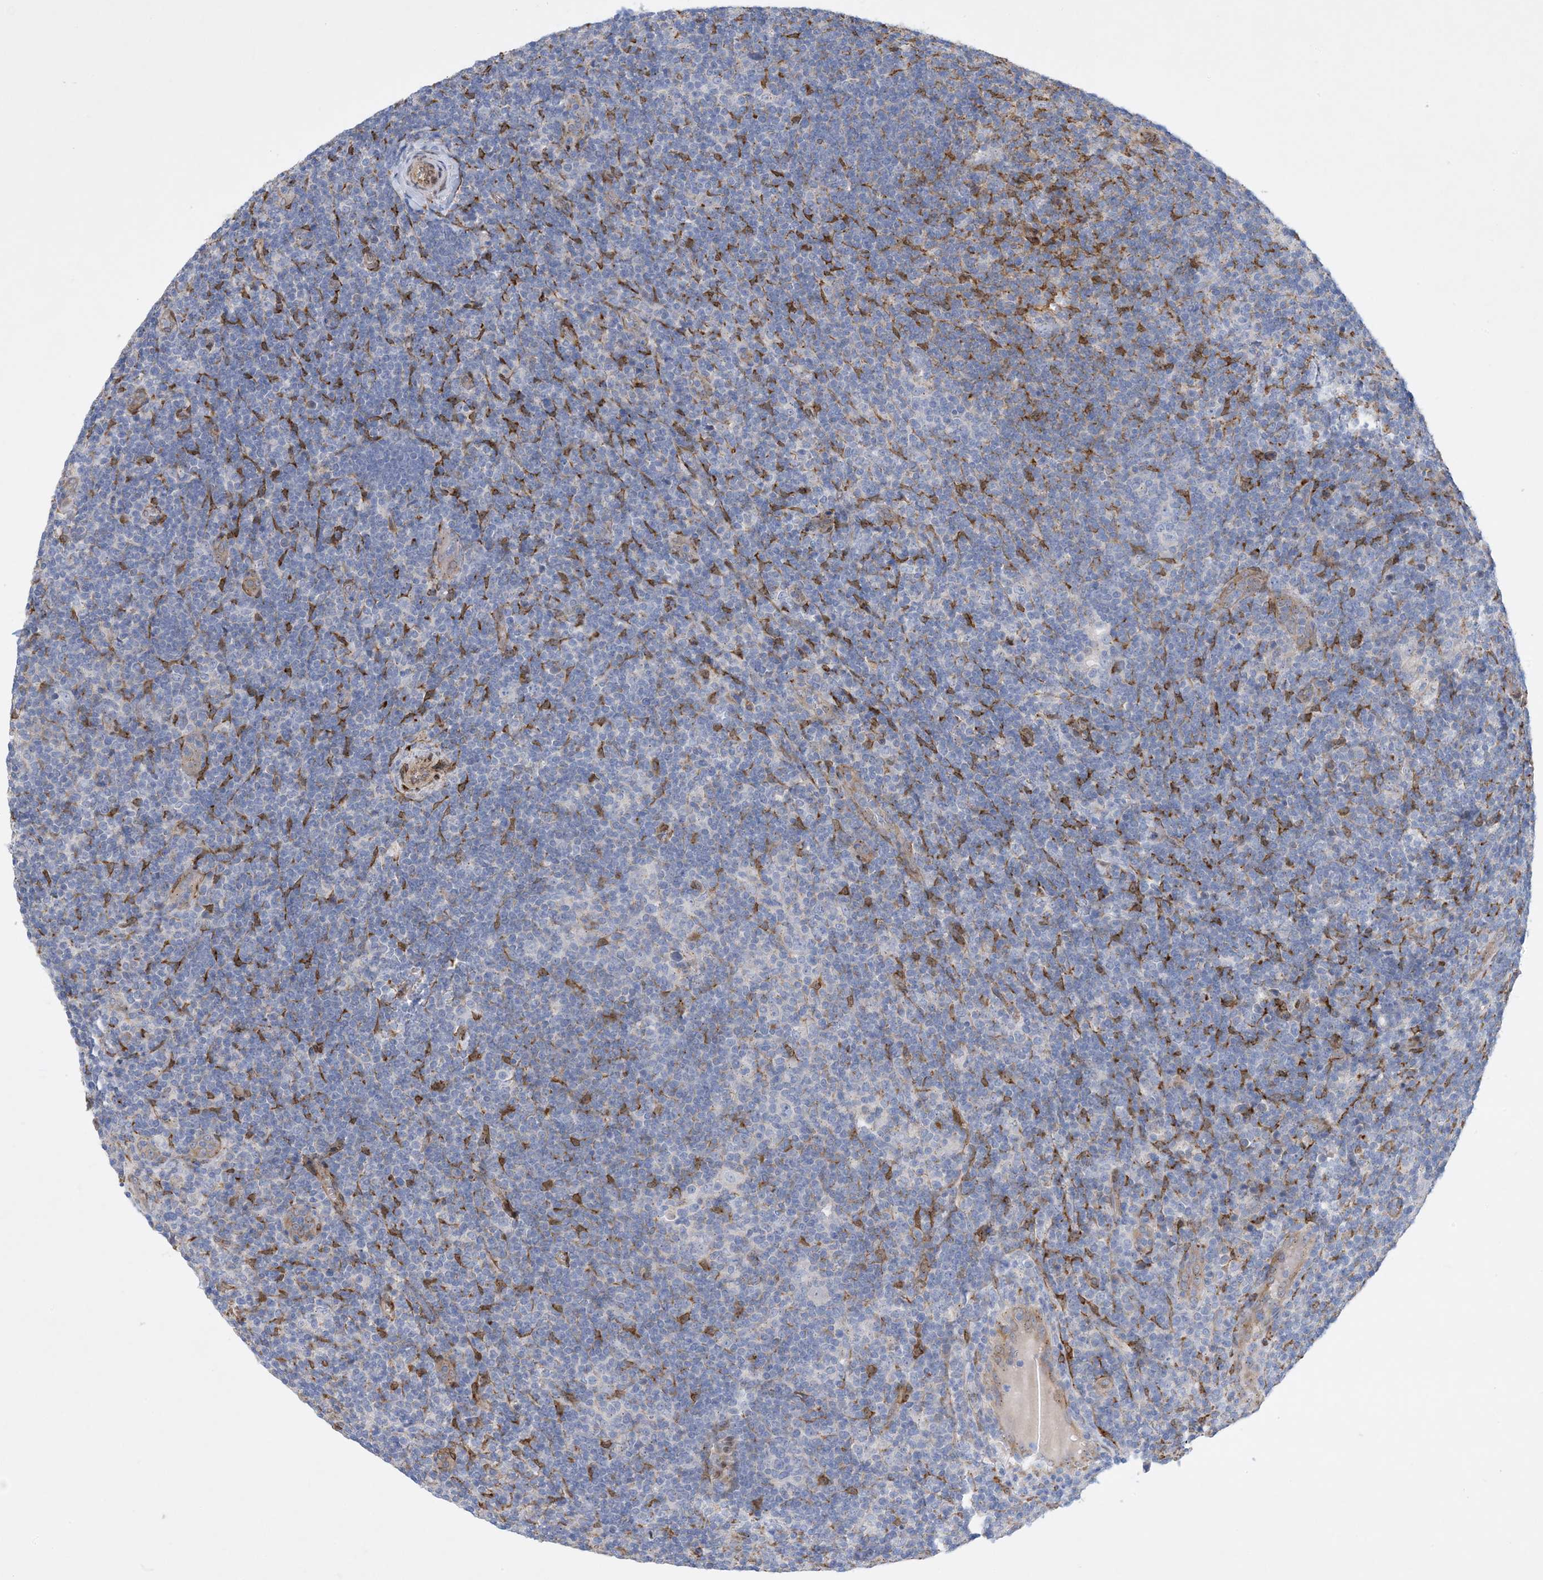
{"staining": {"intensity": "negative", "quantity": "none", "location": "none"}, "tissue": "lymphoma", "cell_type": "Tumor cells", "image_type": "cancer", "snomed": [{"axis": "morphology", "description": "Hodgkin's disease, NOS"}, {"axis": "topography", "description": "Lymph node"}], "caption": "There is no significant staining in tumor cells of Hodgkin's disease.", "gene": "RBMS3", "patient": {"sex": "female", "age": 57}}